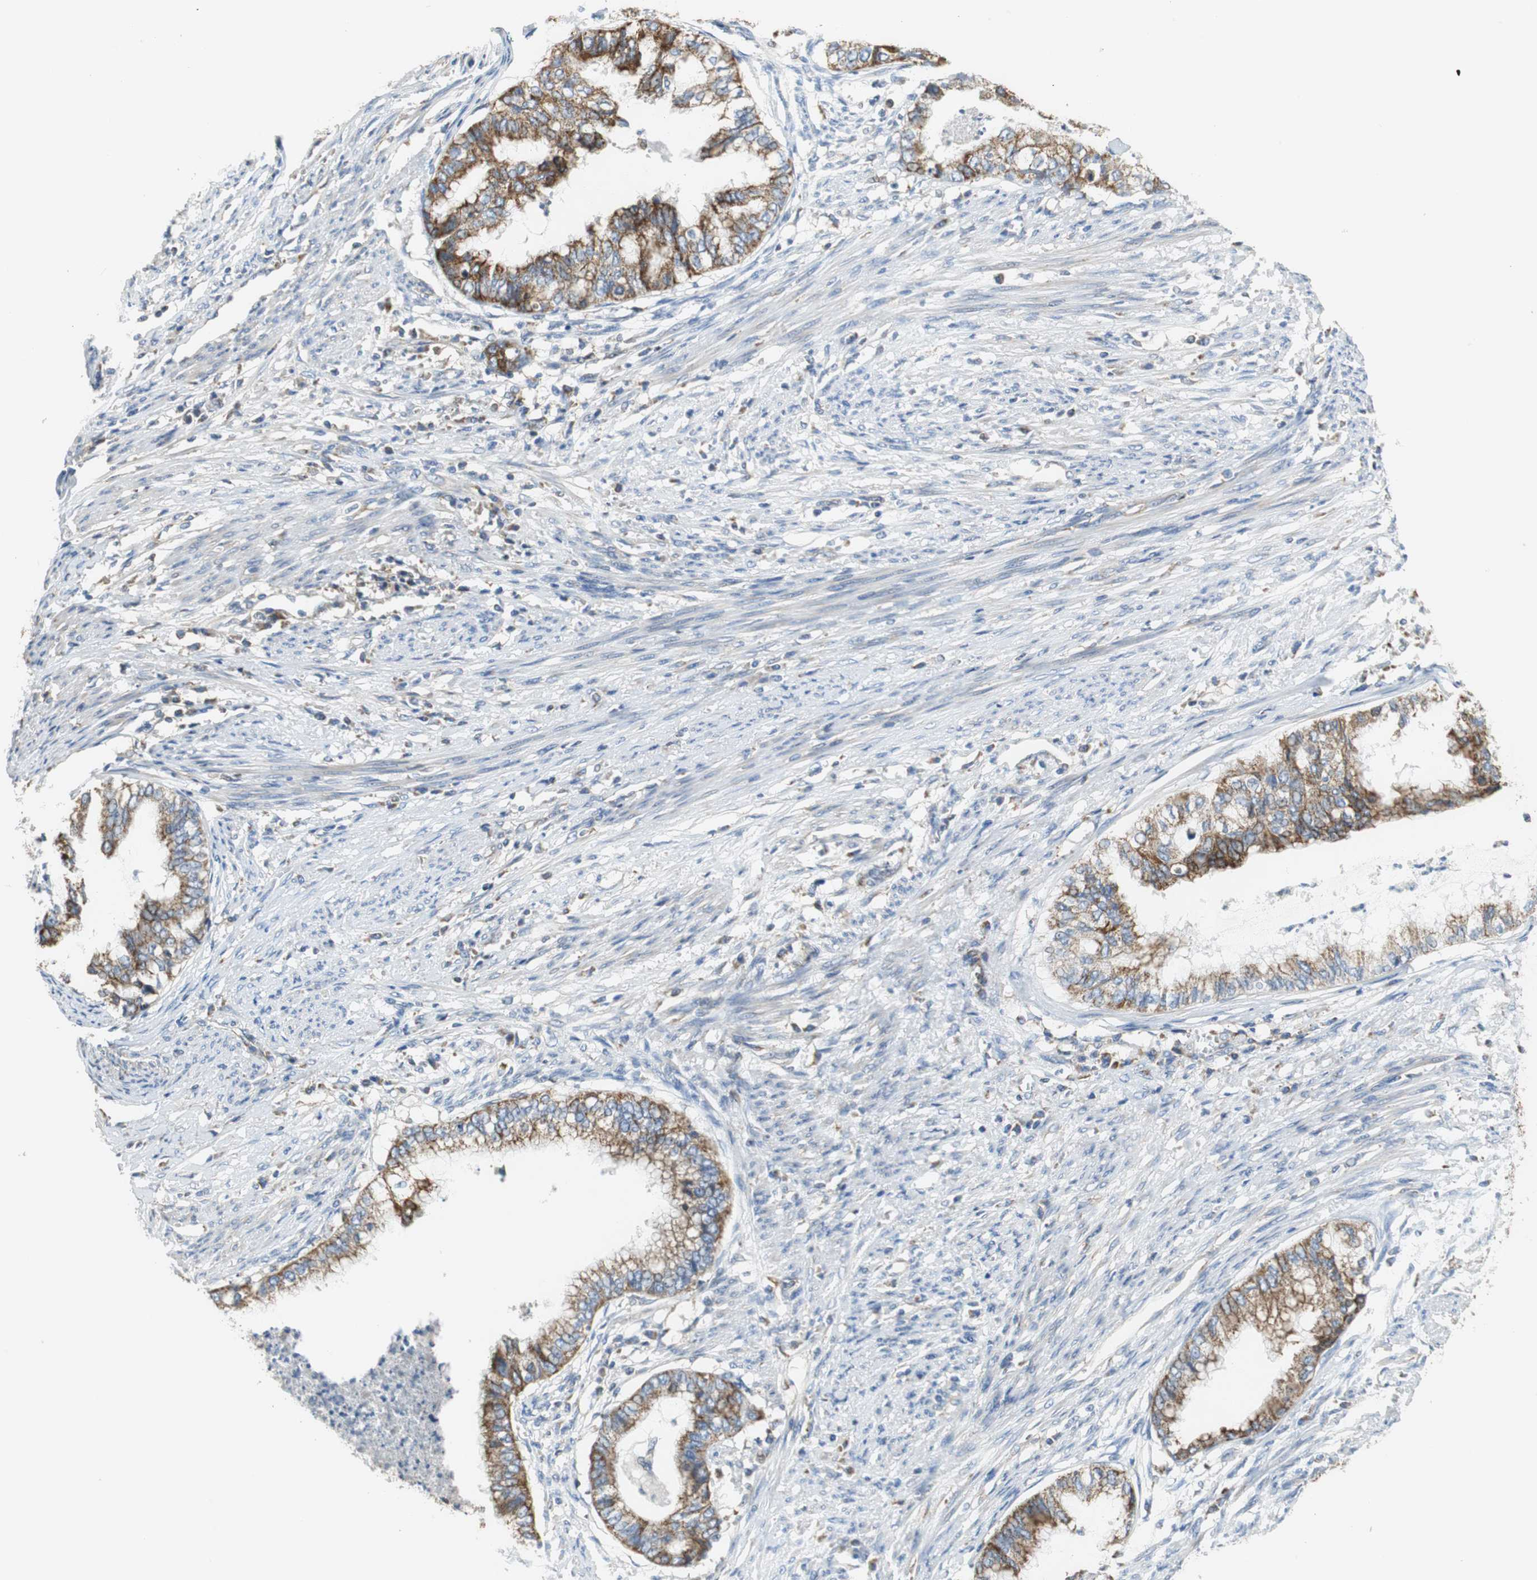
{"staining": {"intensity": "strong", "quantity": ">75%", "location": "cytoplasmic/membranous"}, "tissue": "endometrial cancer", "cell_type": "Tumor cells", "image_type": "cancer", "snomed": [{"axis": "morphology", "description": "Adenocarcinoma, NOS"}, {"axis": "topography", "description": "Endometrium"}], "caption": "Brown immunohistochemical staining in endometrial cancer (adenocarcinoma) exhibits strong cytoplasmic/membranous expression in approximately >75% of tumor cells.", "gene": "GSTK1", "patient": {"sex": "female", "age": 79}}